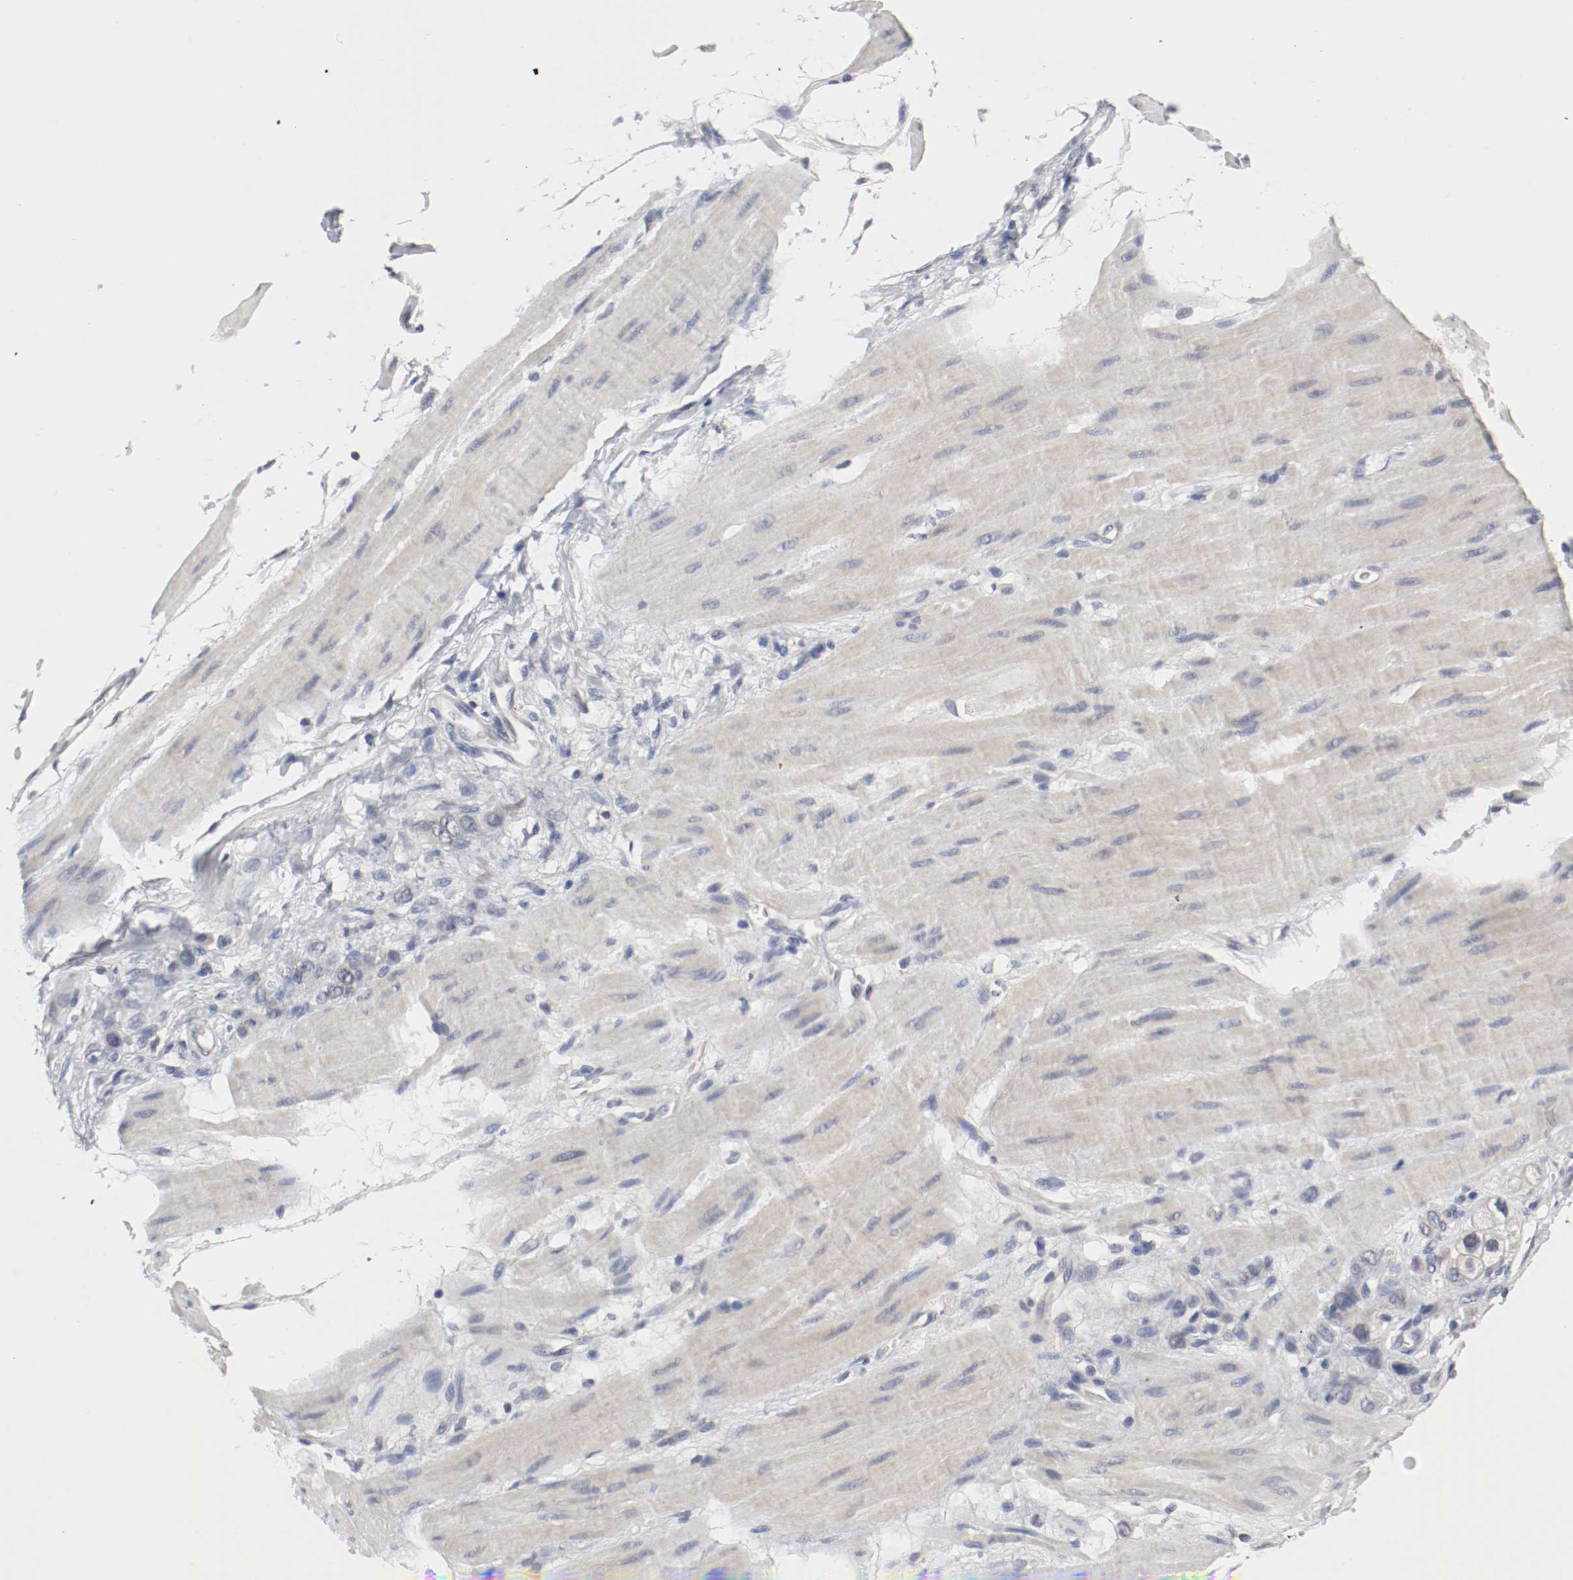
{"staining": {"intensity": "negative", "quantity": "none", "location": "none"}, "tissue": "stomach cancer", "cell_type": "Tumor cells", "image_type": "cancer", "snomed": [{"axis": "morphology", "description": "Adenocarcinoma, NOS"}, {"axis": "topography", "description": "Stomach"}], "caption": "There is no significant positivity in tumor cells of stomach adenocarcinoma.", "gene": "CEBPE", "patient": {"sex": "male", "age": 82}}